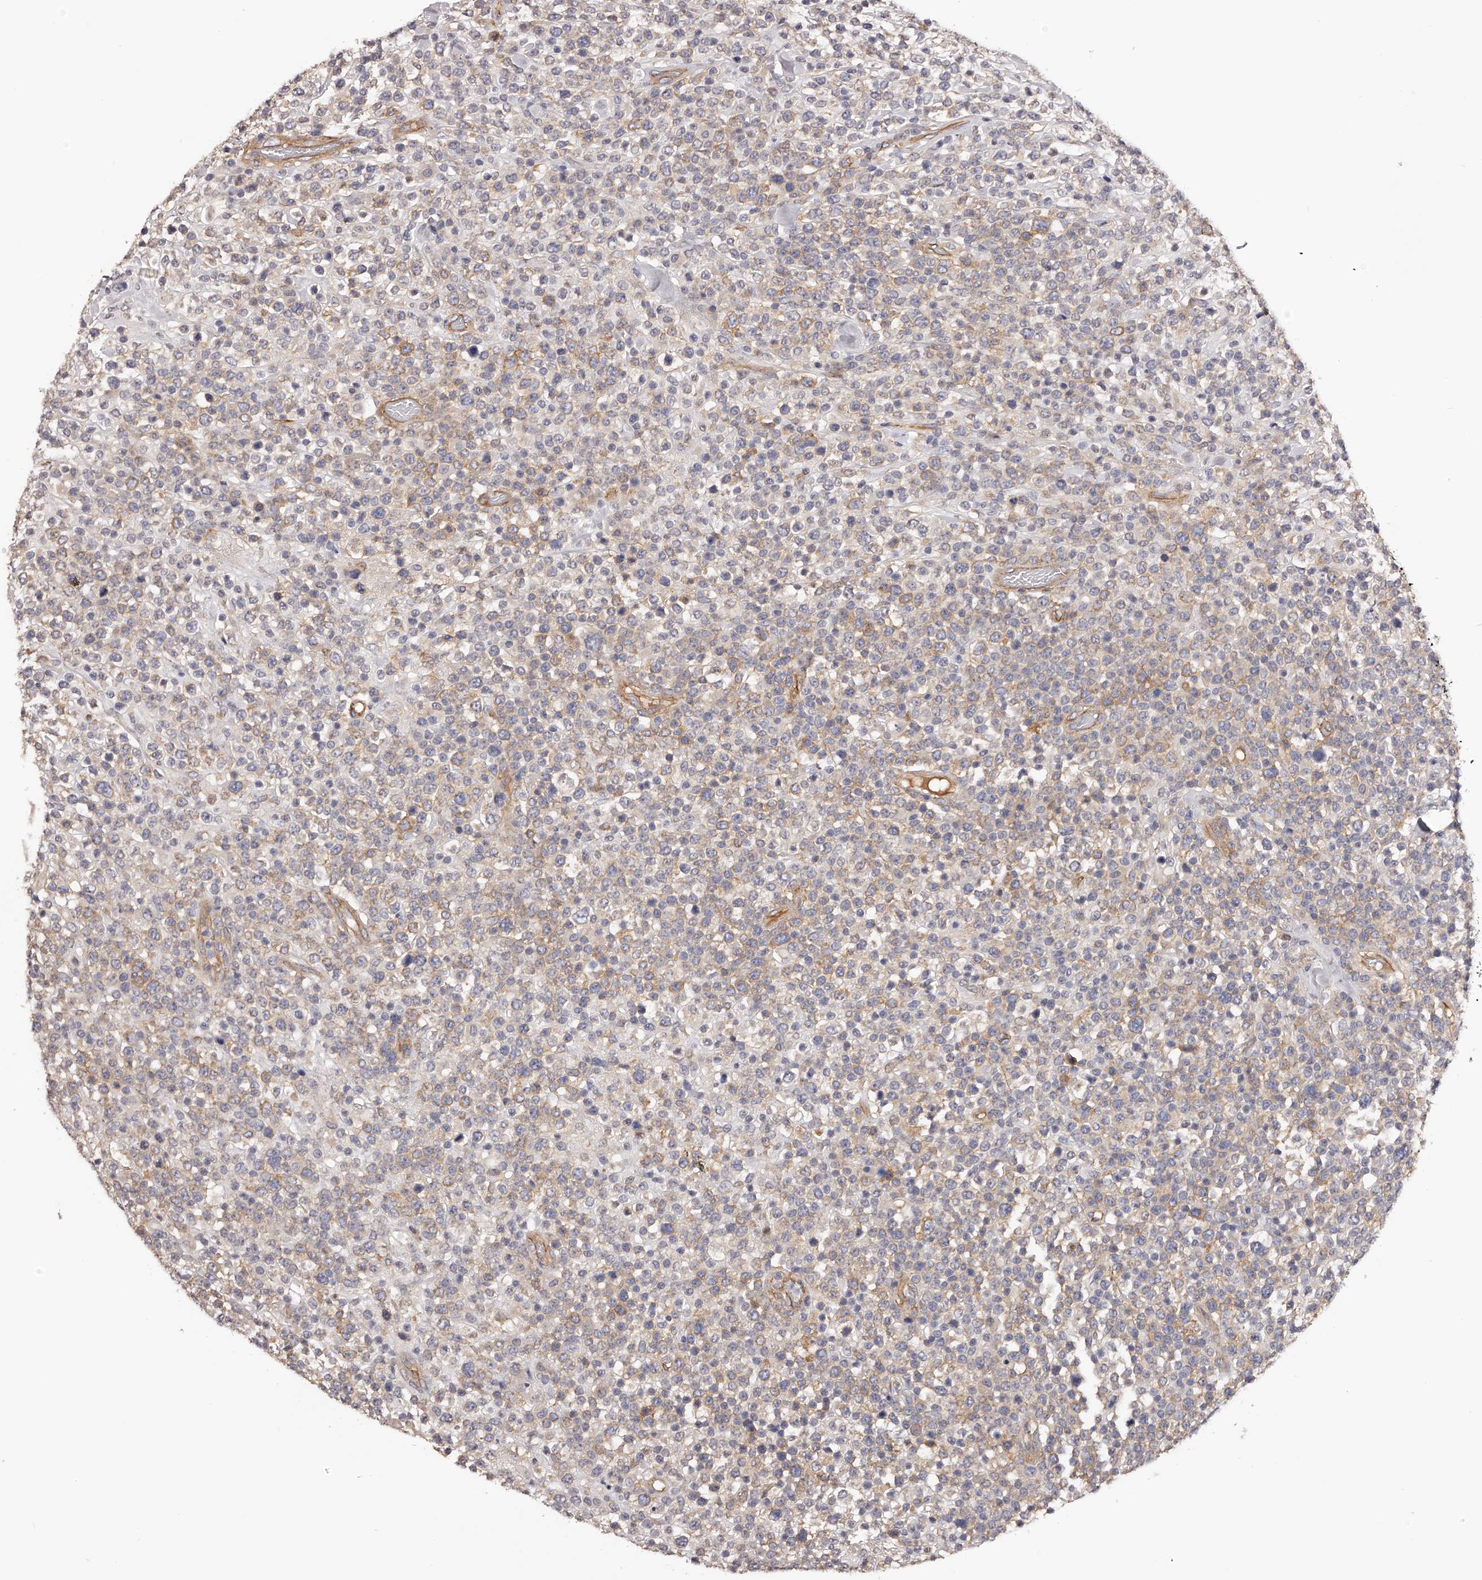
{"staining": {"intensity": "moderate", "quantity": "<25%", "location": "cytoplasmic/membranous"}, "tissue": "lymphoma", "cell_type": "Tumor cells", "image_type": "cancer", "snomed": [{"axis": "morphology", "description": "Malignant lymphoma, non-Hodgkin's type, High grade"}, {"axis": "topography", "description": "Colon"}], "caption": "The image demonstrates a brown stain indicating the presence of a protein in the cytoplasmic/membranous of tumor cells in lymphoma.", "gene": "LTV1", "patient": {"sex": "female", "age": 53}}